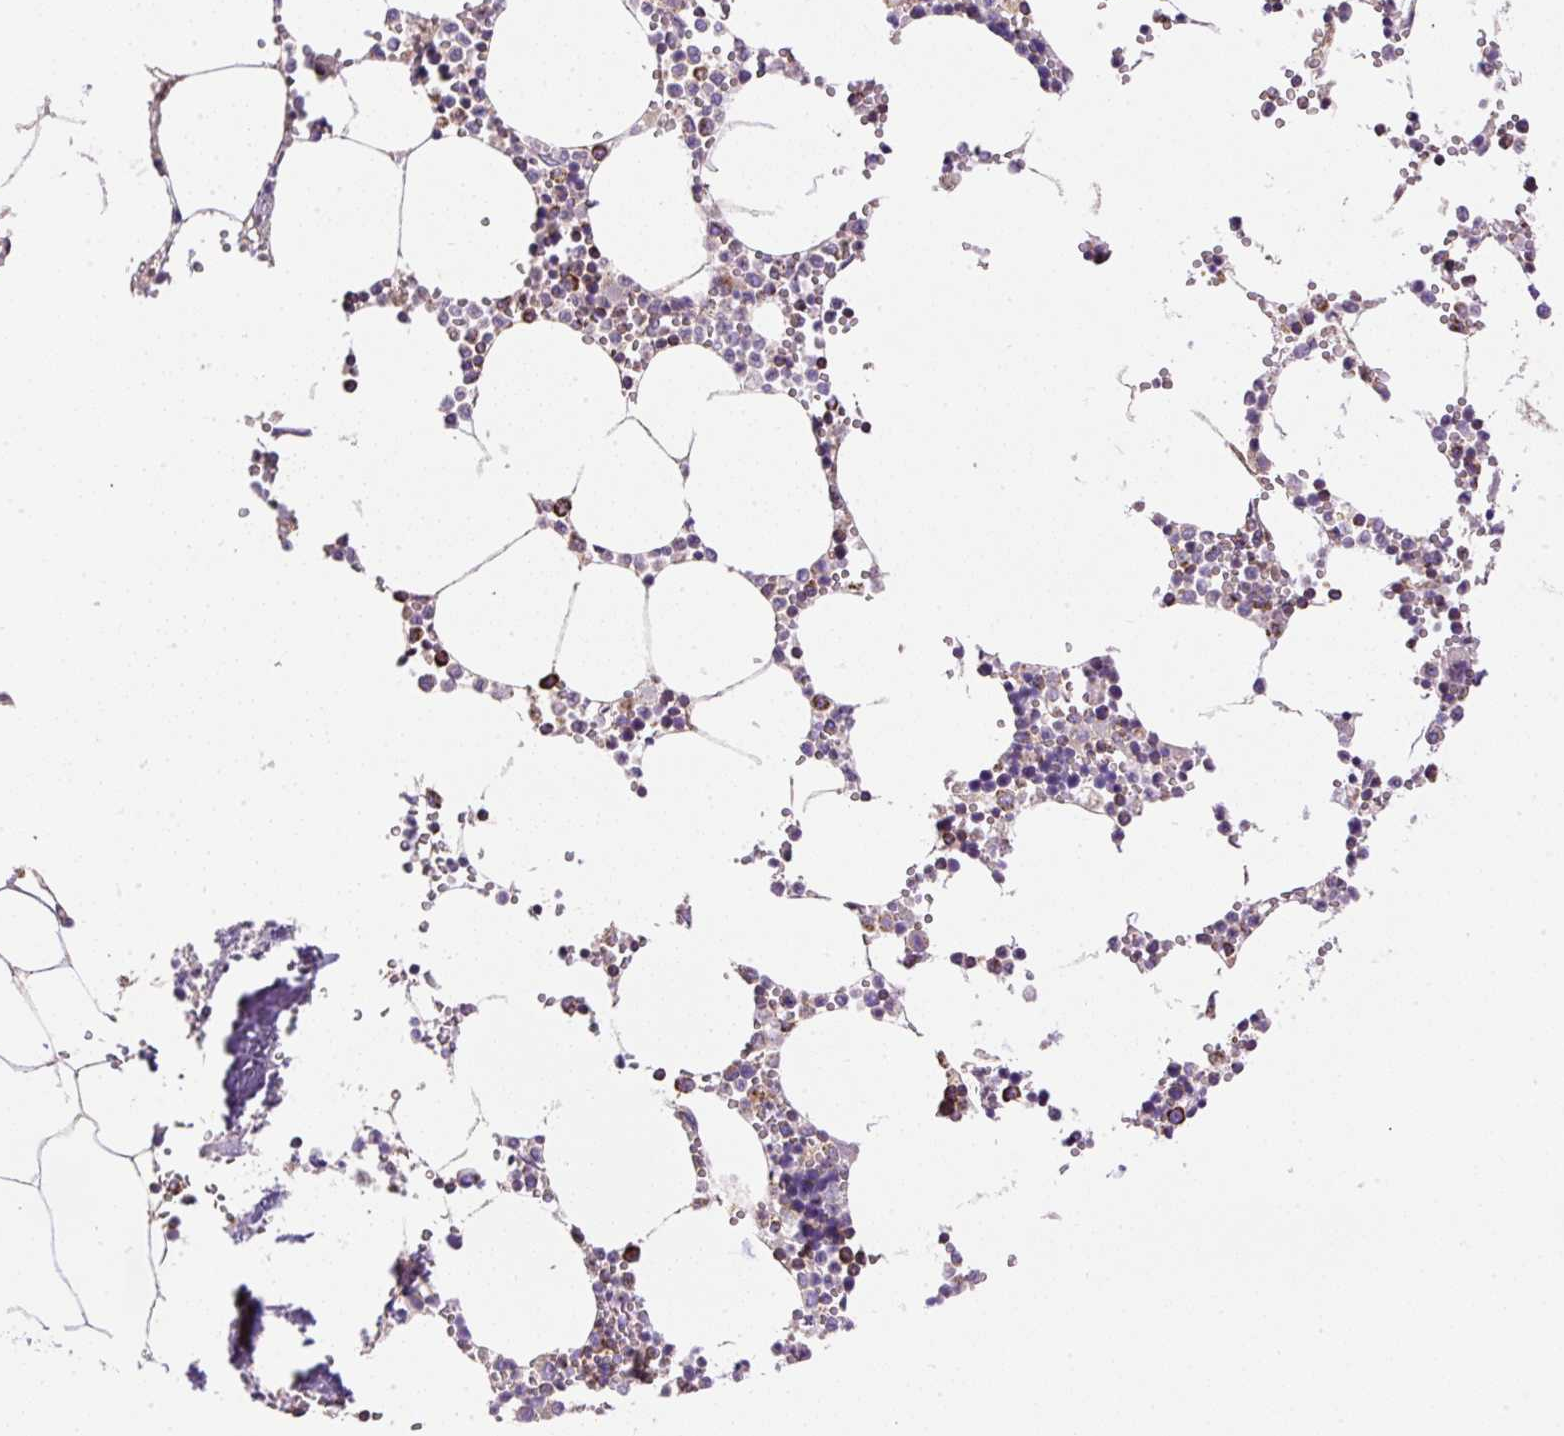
{"staining": {"intensity": "strong", "quantity": "<25%", "location": "cytoplasmic/membranous"}, "tissue": "bone marrow", "cell_type": "Hematopoietic cells", "image_type": "normal", "snomed": [{"axis": "morphology", "description": "Normal tissue, NOS"}, {"axis": "topography", "description": "Bone marrow"}], "caption": "IHC of benign bone marrow displays medium levels of strong cytoplasmic/membranous positivity in about <25% of hematopoietic cells. (IHC, brightfield microscopy, high magnification).", "gene": "NDUFAF2", "patient": {"sex": "male", "age": 54}}